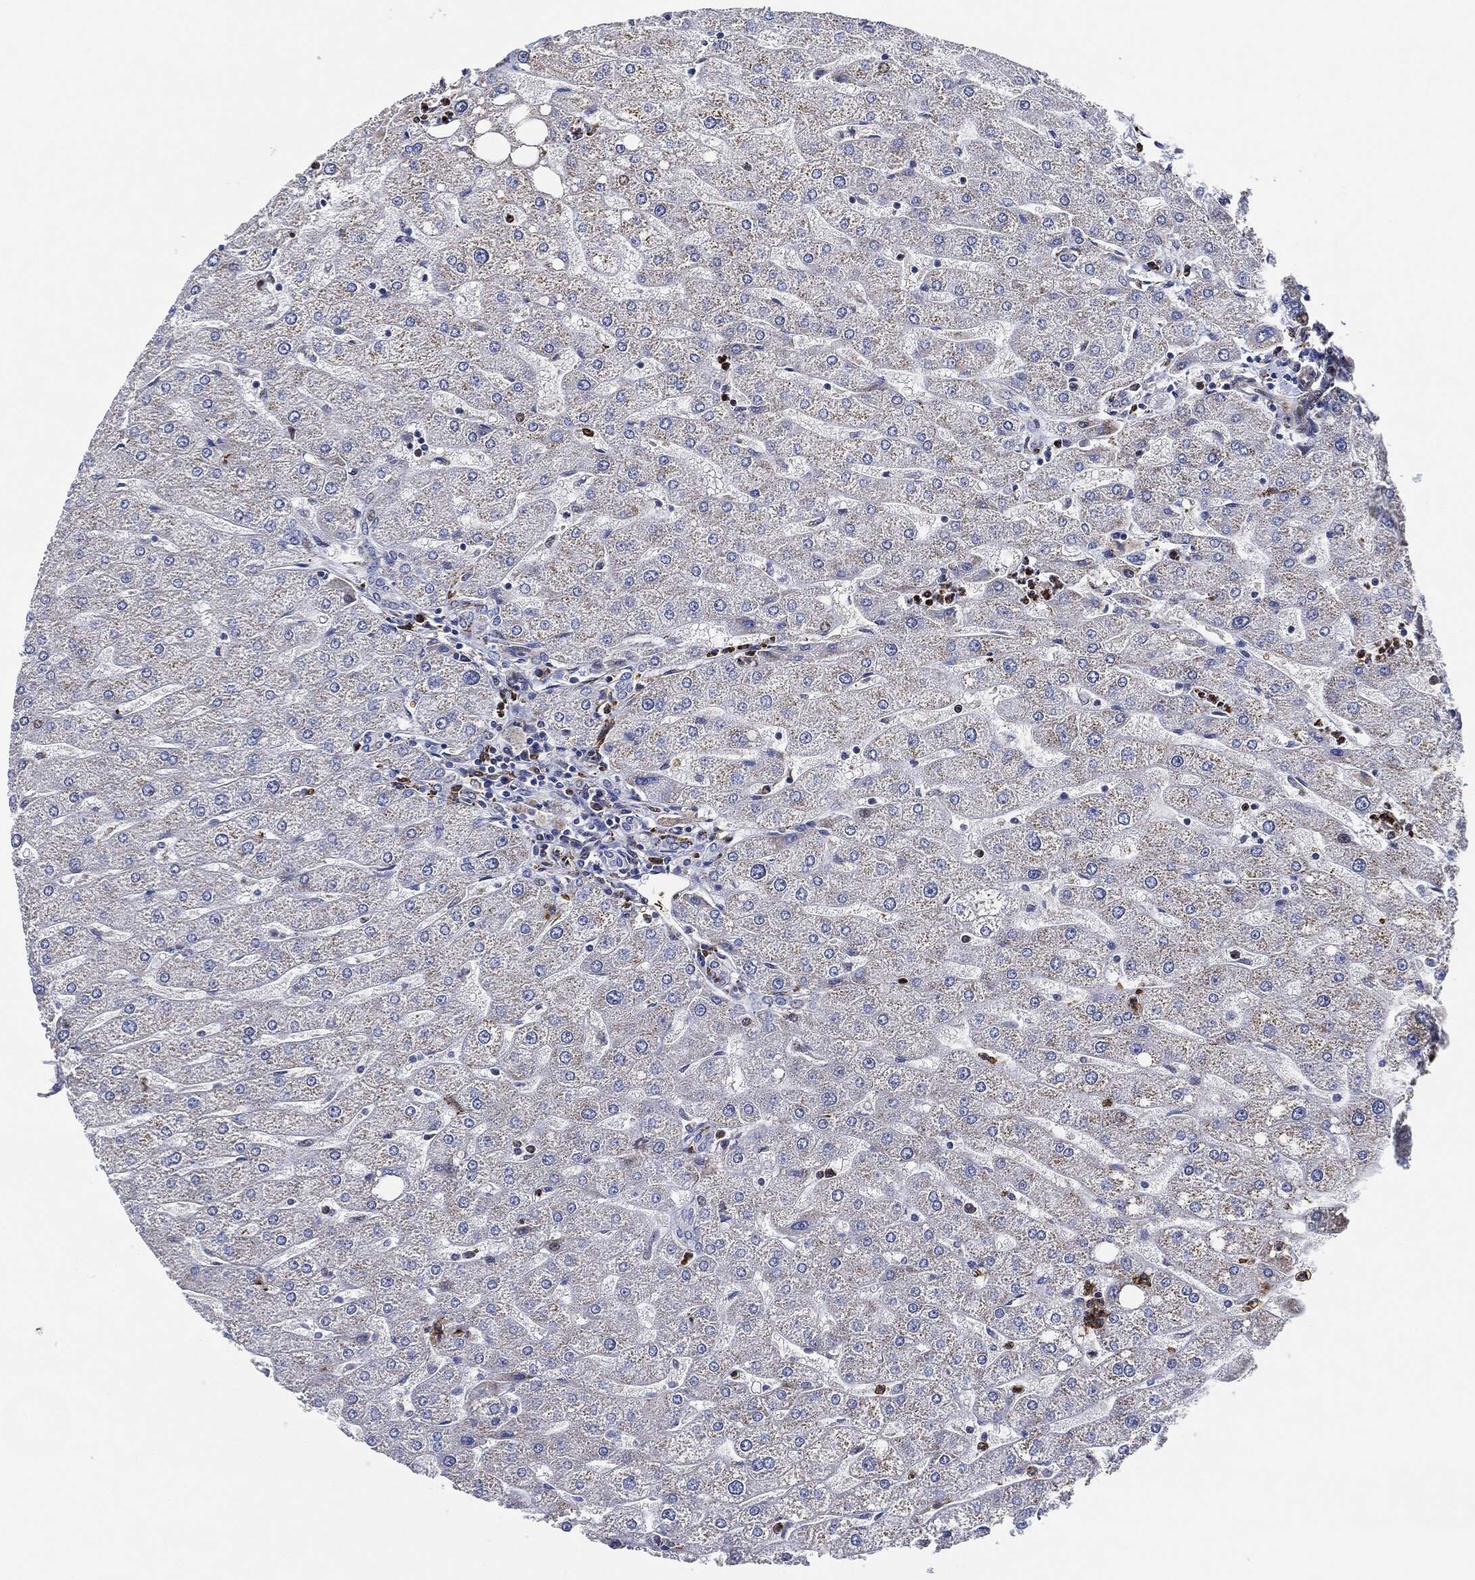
{"staining": {"intensity": "negative", "quantity": "none", "location": "none"}, "tissue": "liver", "cell_type": "Cholangiocytes", "image_type": "normal", "snomed": [{"axis": "morphology", "description": "Normal tissue, NOS"}, {"axis": "topography", "description": "Liver"}], "caption": "This histopathology image is of unremarkable liver stained with IHC to label a protein in brown with the nuclei are counter-stained blue. There is no expression in cholangiocytes.", "gene": "NANOS3", "patient": {"sex": "male", "age": 67}}